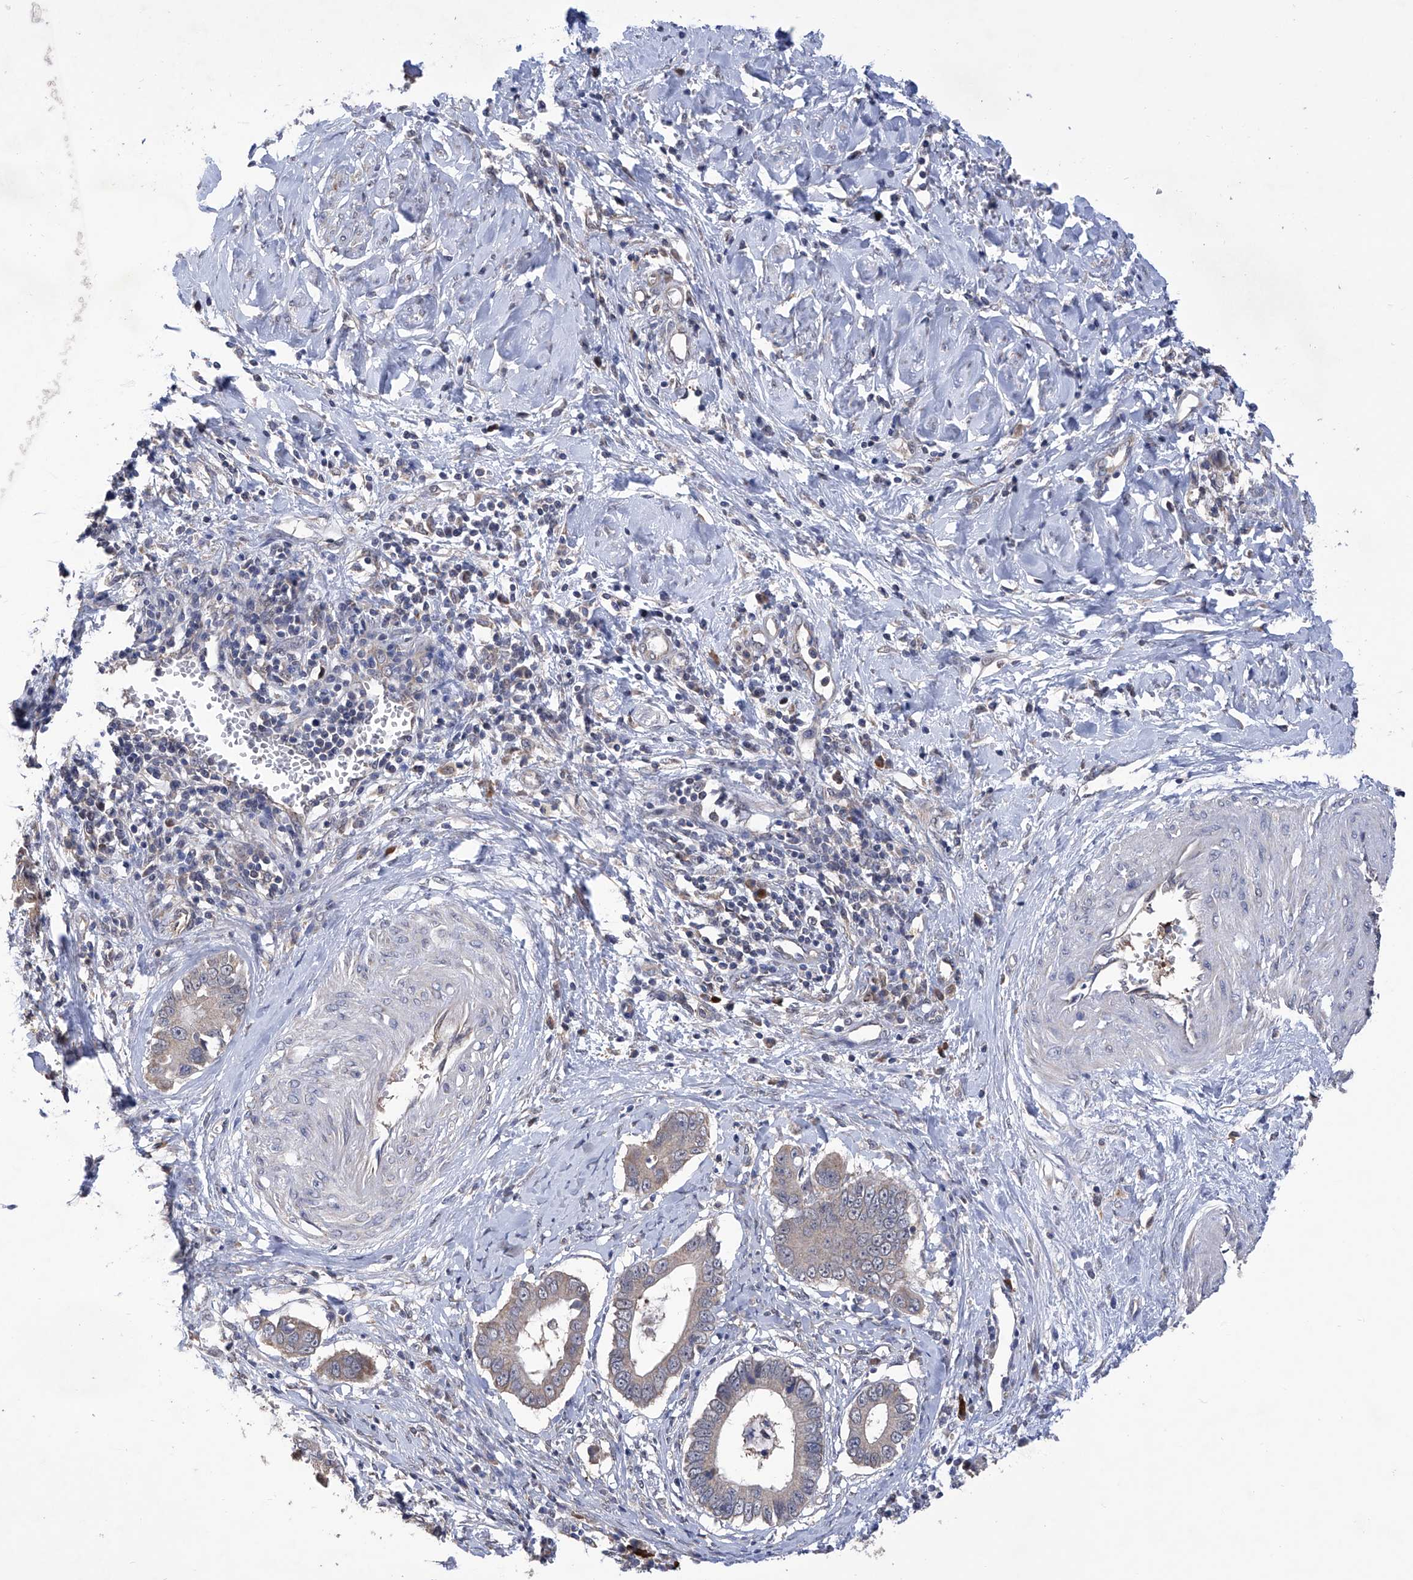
{"staining": {"intensity": "negative", "quantity": "none", "location": "none"}, "tissue": "cervical cancer", "cell_type": "Tumor cells", "image_type": "cancer", "snomed": [{"axis": "morphology", "description": "Adenocarcinoma, NOS"}, {"axis": "topography", "description": "Cervix"}], "caption": "This is a photomicrograph of immunohistochemistry staining of cervical cancer (adenocarcinoma), which shows no staining in tumor cells.", "gene": "USP45", "patient": {"sex": "female", "age": 44}}